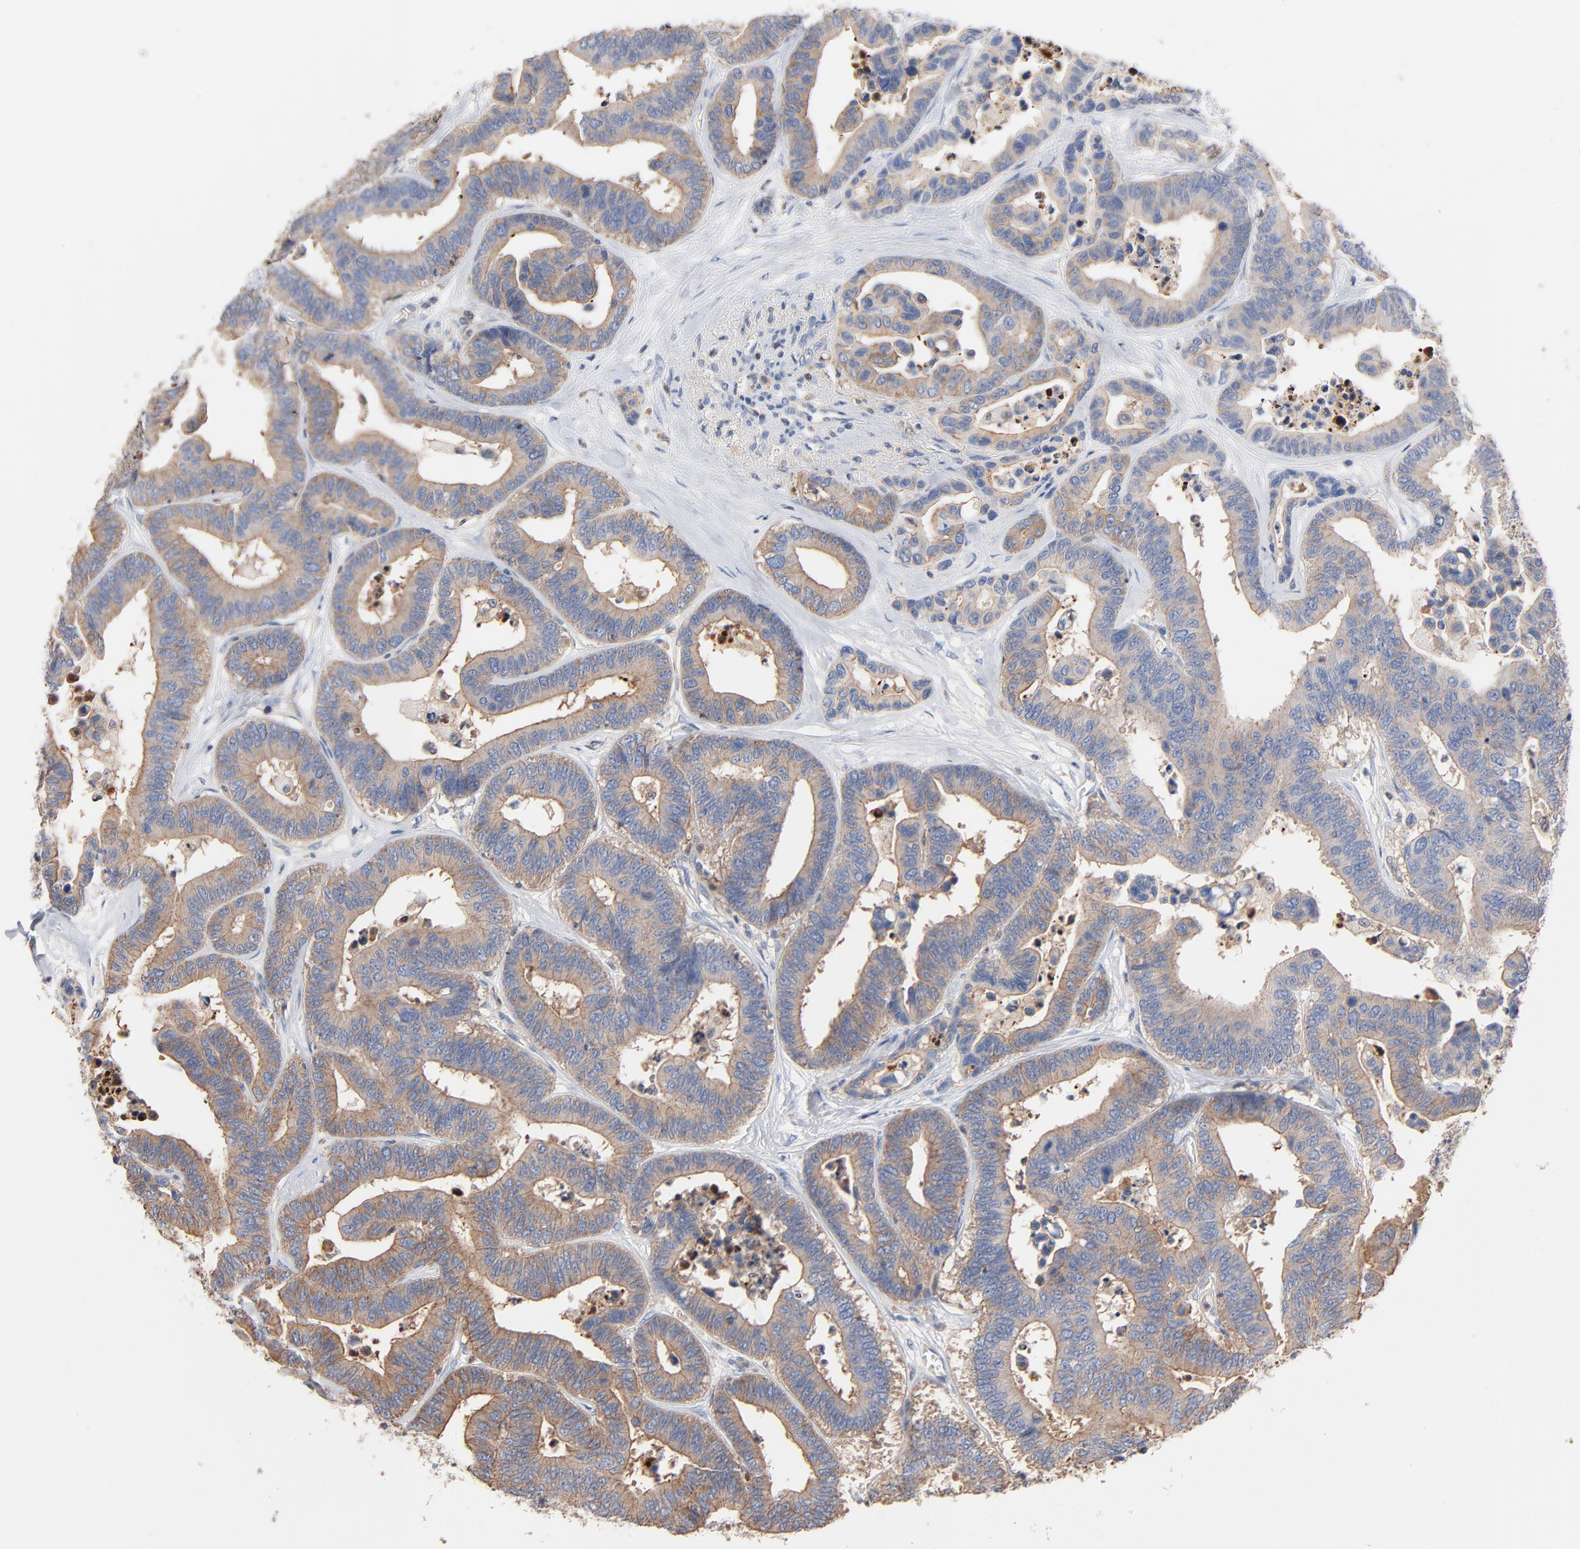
{"staining": {"intensity": "weak", "quantity": ">75%", "location": "cytoplasmic/membranous"}, "tissue": "colorectal cancer", "cell_type": "Tumor cells", "image_type": "cancer", "snomed": [{"axis": "morphology", "description": "Adenocarcinoma, NOS"}, {"axis": "topography", "description": "Colon"}], "caption": "This micrograph reveals IHC staining of colorectal adenocarcinoma, with low weak cytoplasmic/membranous staining in approximately >75% of tumor cells.", "gene": "ARHGEF6", "patient": {"sex": "male", "age": 82}}